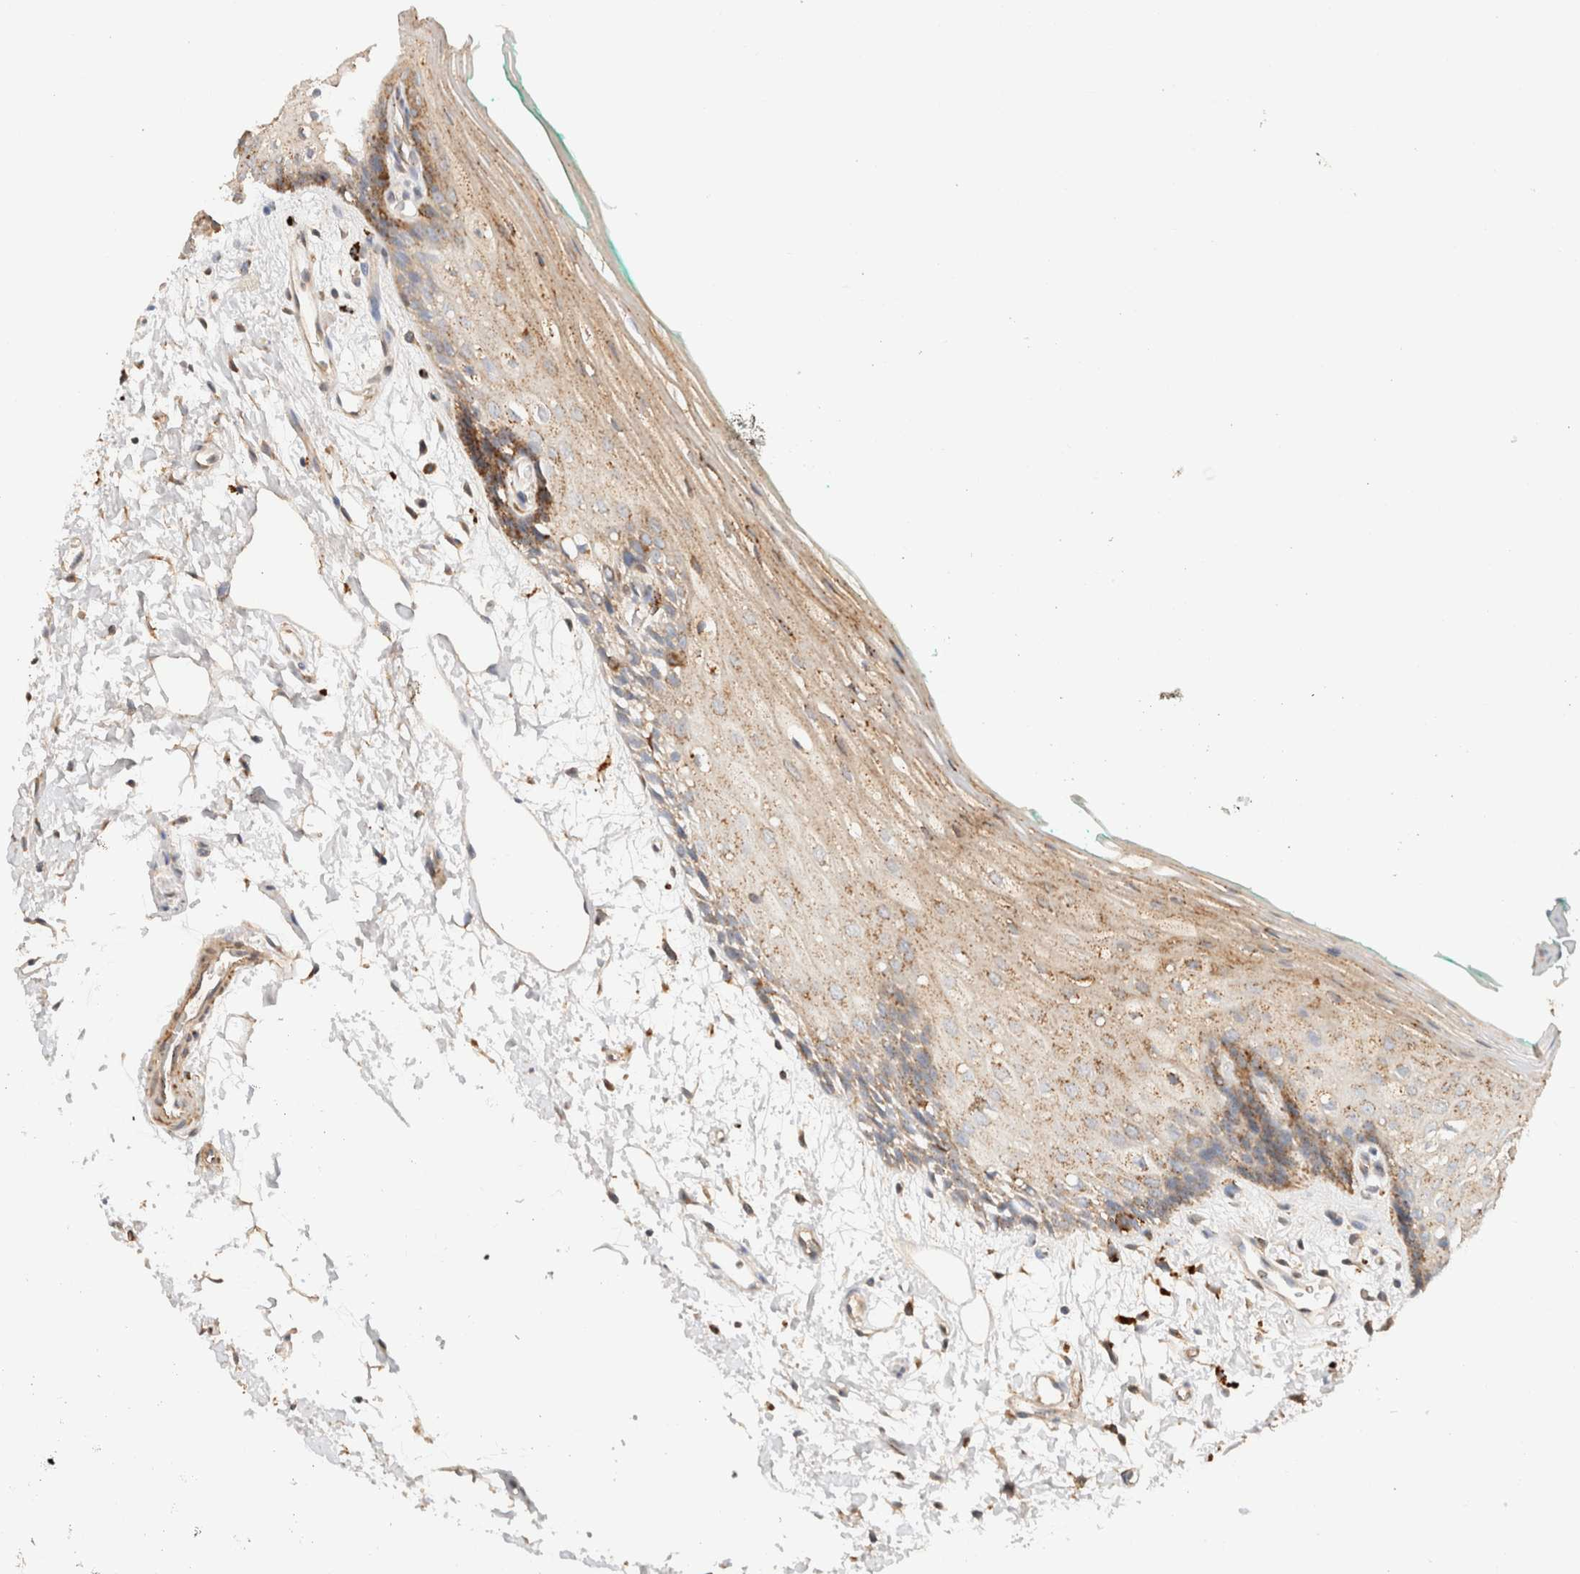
{"staining": {"intensity": "weak", "quantity": ">75%", "location": "cytoplasmic/membranous"}, "tissue": "oral mucosa", "cell_type": "Squamous epithelial cells", "image_type": "normal", "snomed": [{"axis": "morphology", "description": "Normal tissue, NOS"}, {"axis": "topography", "description": "Skeletal muscle"}, {"axis": "topography", "description": "Oral tissue"}, {"axis": "topography", "description": "Peripheral nerve tissue"}], "caption": "This photomicrograph displays immunohistochemistry staining of unremarkable oral mucosa, with low weak cytoplasmic/membranous positivity in approximately >75% of squamous epithelial cells.", "gene": "RABEPK", "patient": {"sex": "female", "age": 84}}